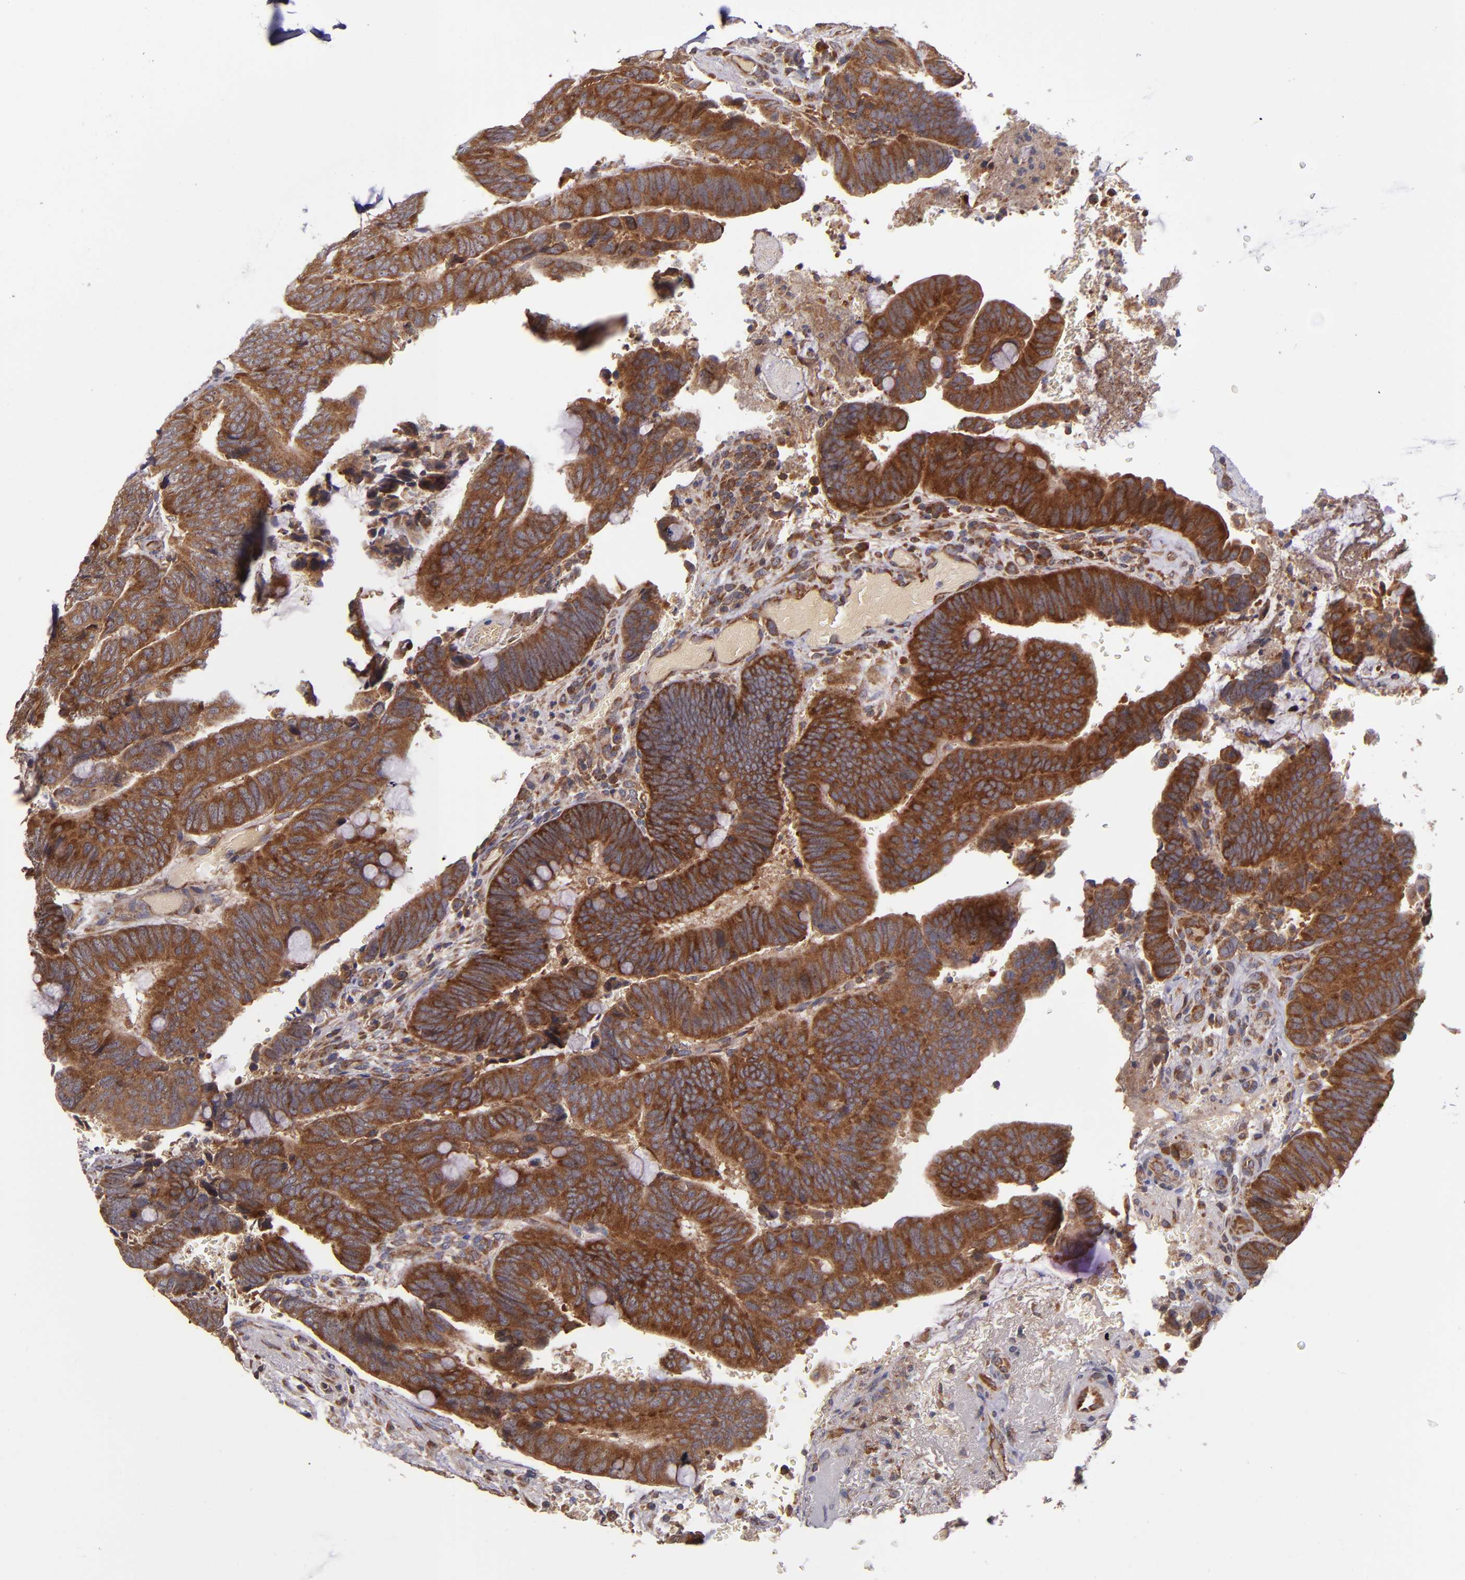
{"staining": {"intensity": "strong", "quantity": ">75%", "location": "cytoplasmic/membranous"}, "tissue": "colorectal cancer", "cell_type": "Tumor cells", "image_type": "cancer", "snomed": [{"axis": "morphology", "description": "Normal tissue, NOS"}, {"axis": "morphology", "description": "Adenocarcinoma, NOS"}, {"axis": "topography", "description": "Rectum"}], "caption": "A high-resolution micrograph shows immunohistochemistry (IHC) staining of adenocarcinoma (colorectal), which shows strong cytoplasmic/membranous positivity in approximately >75% of tumor cells.", "gene": "EIF4ENIF1", "patient": {"sex": "male", "age": 92}}